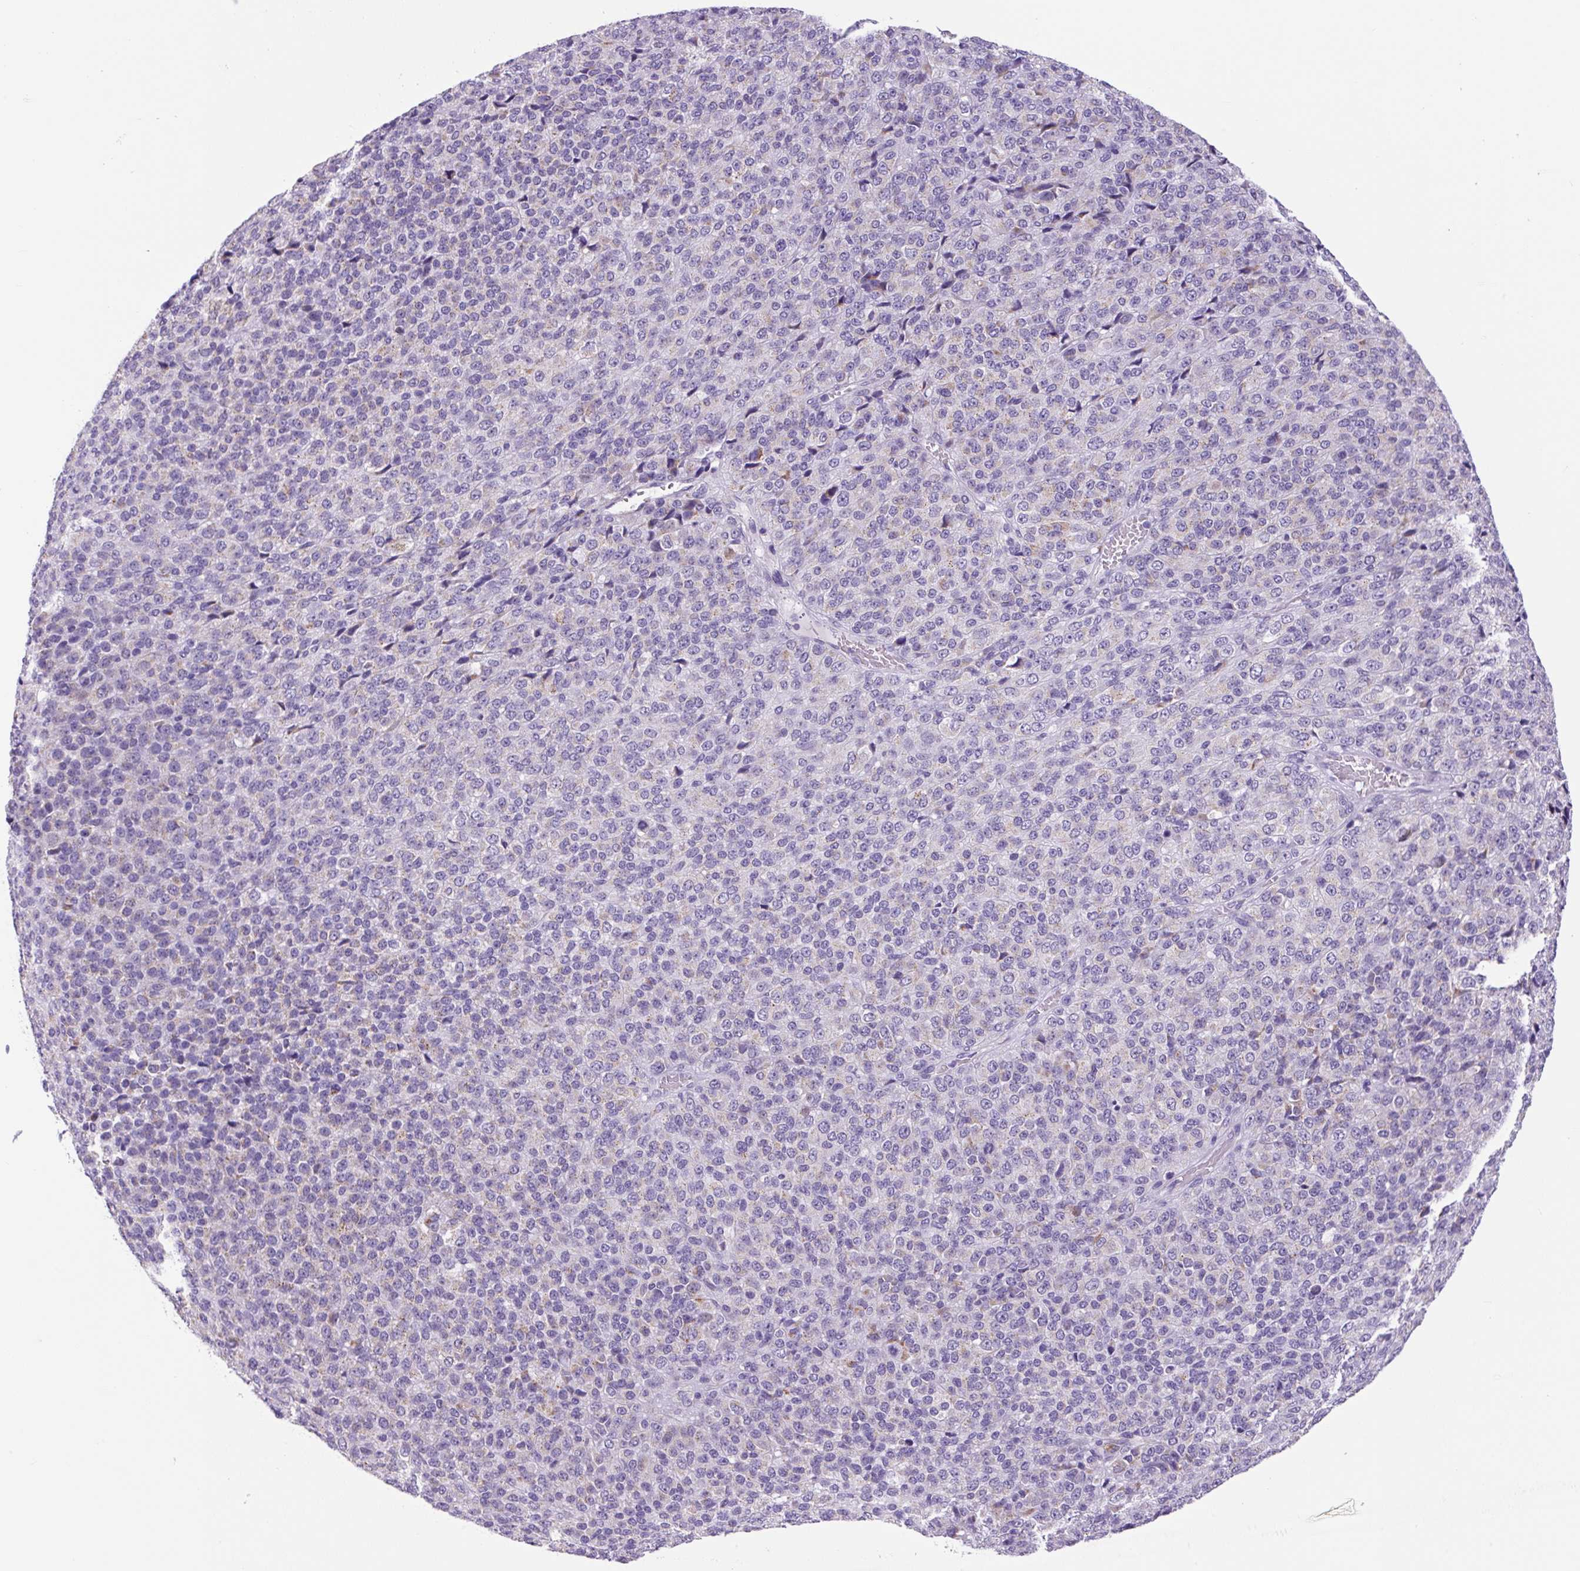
{"staining": {"intensity": "weak", "quantity": "25%-75%", "location": "cytoplasmic/membranous"}, "tissue": "melanoma", "cell_type": "Tumor cells", "image_type": "cancer", "snomed": [{"axis": "morphology", "description": "Malignant melanoma, Metastatic site"}, {"axis": "topography", "description": "Brain"}], "caption": "Brown immunohistochemical staining in human malignant melanoma (metastatic site) exhibits weak cytoplasmic/membranous expression in about 25%-75% of tumor cells.", "gene": "CHGA", "patient": {"sex": "female", "age": 56}}